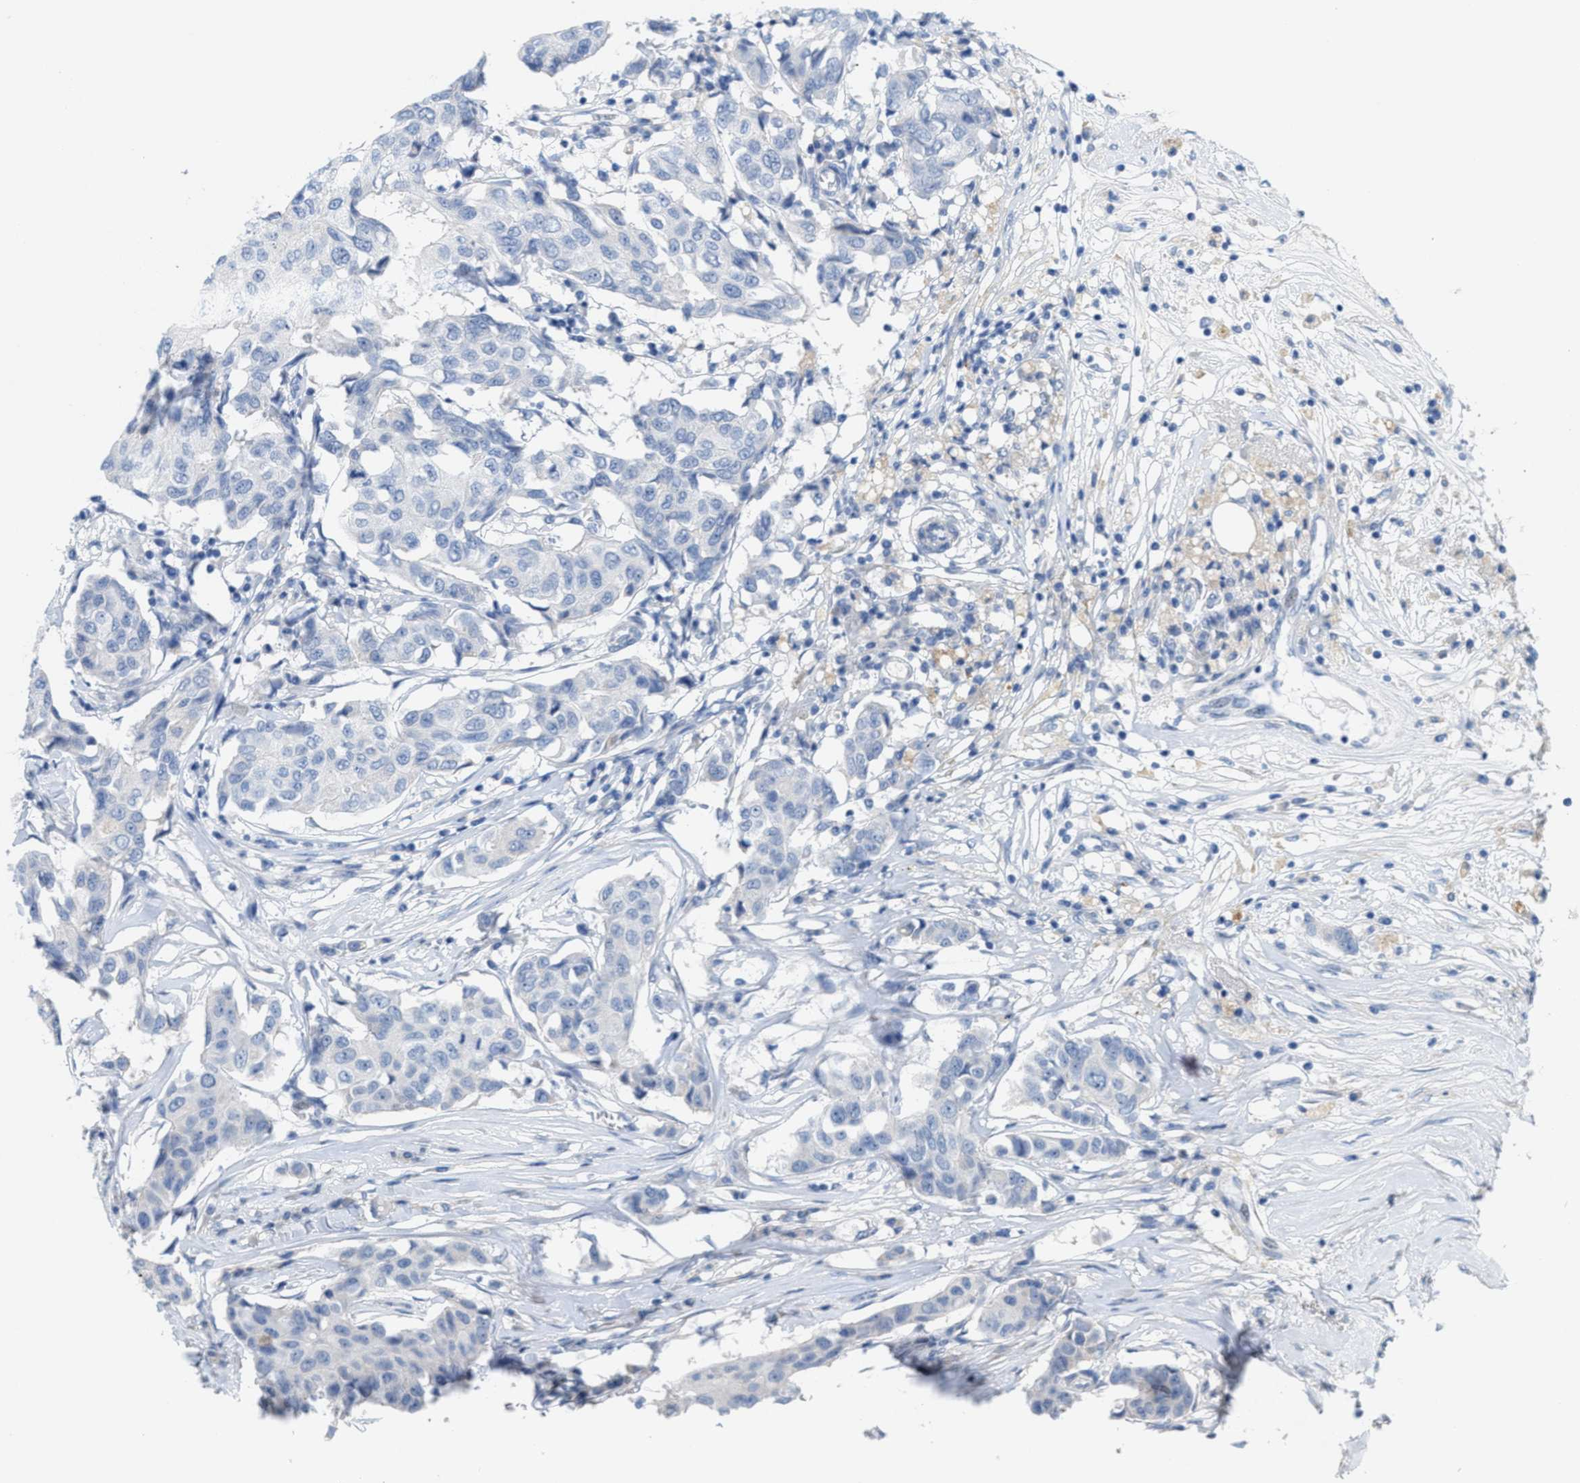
{"staining": {"intensity": "negative", "quantity": "none", "location": "none"}, "tissue": "breast cancer", "cell_type": "Tumor cells", "image_type": "cancer", "snomed": [{"axis": "morphology", "description": "Duct carcinoma"}, {"axis": "topography", "description": "Breast"}], "caption": "Tumor cells are negative for protein expression in human breast infiltrating ductal carcinoma. The staining is performed using DAB (3,3'-diaminobenzidine) brown chromogen with nuclei counter-stained in using hematoxylin.", "gene": "CPA2", "patient": {"sex": "female", "age": 80}}